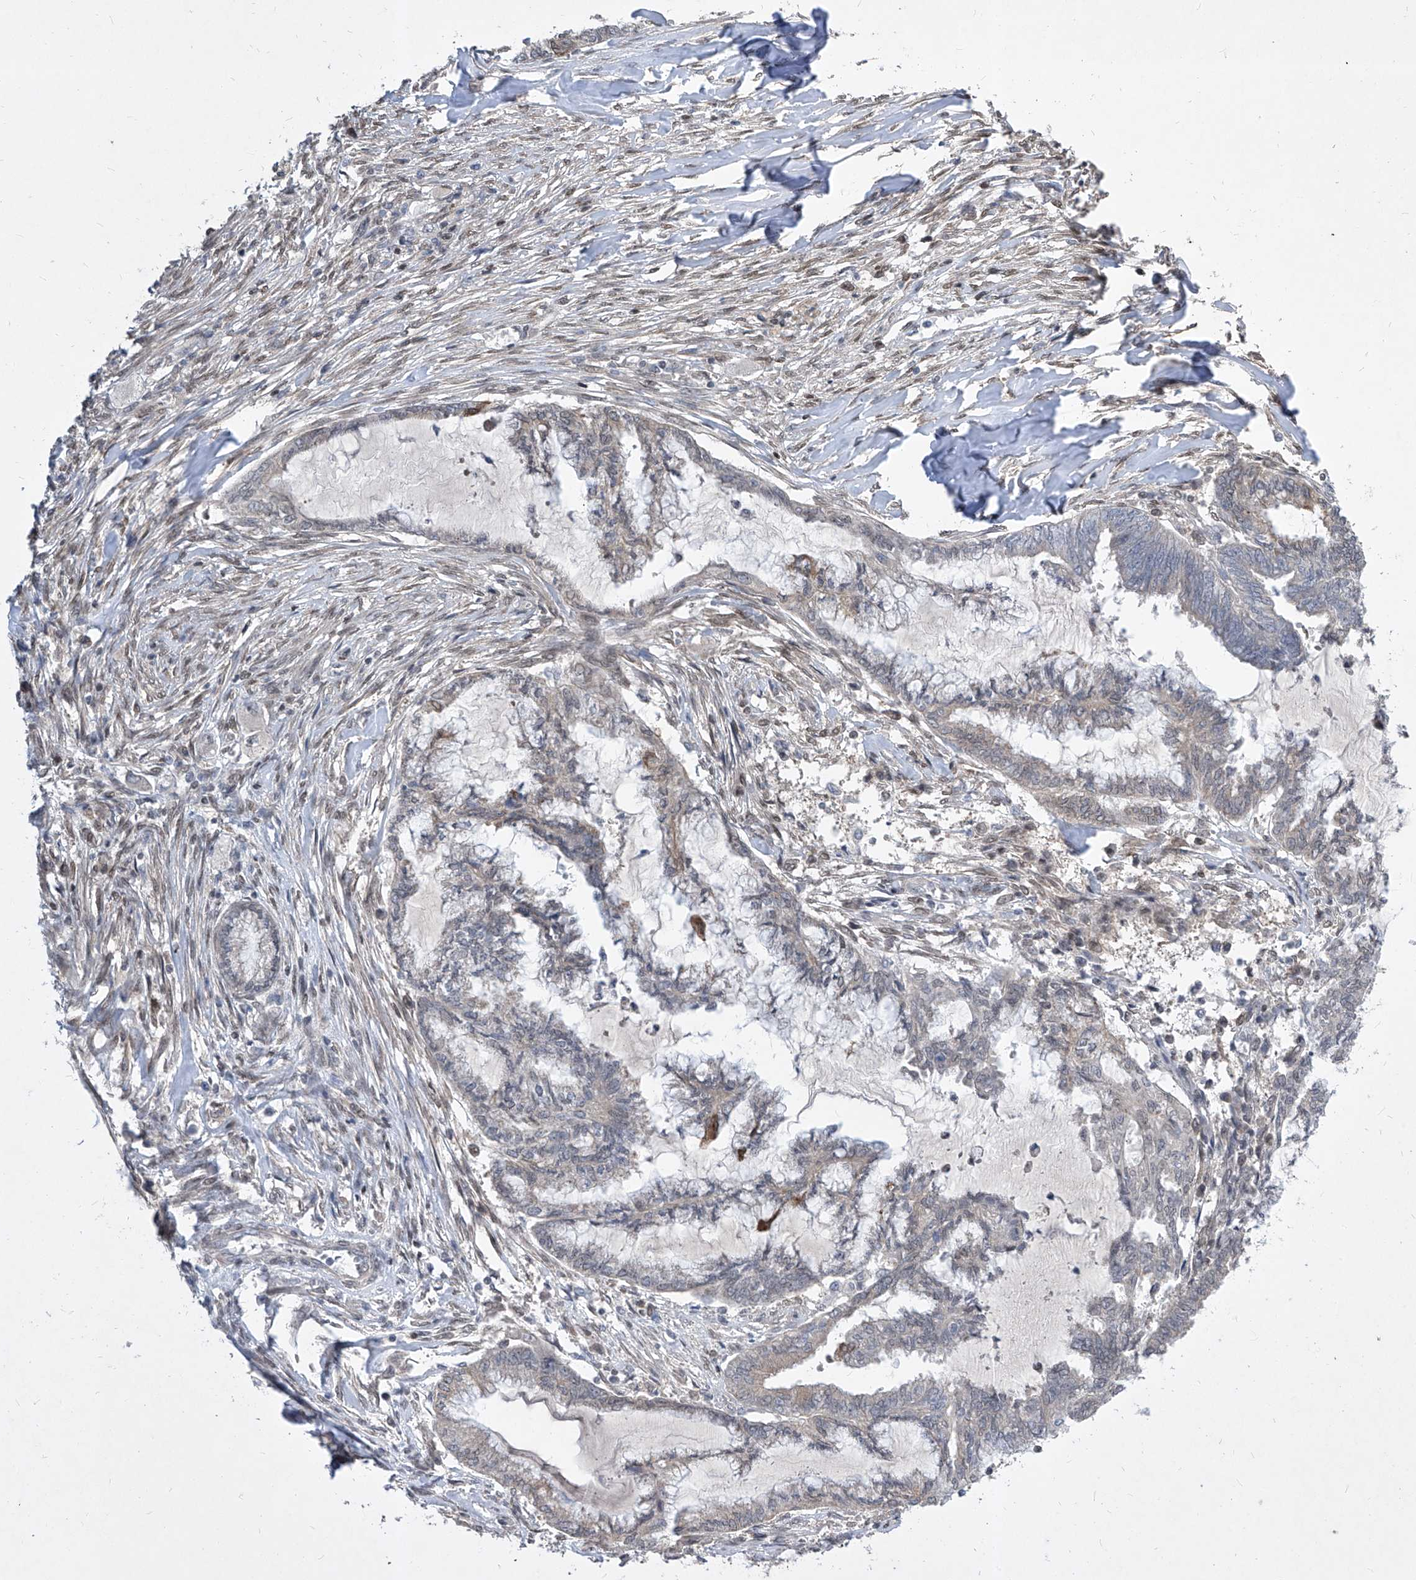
{"staining": {"intensity": "weak", "quantity": "<25%", "location": "cytoplasmic/membranous"}, "tissue": "endometrial cancer", "cell_type": "Tumor cells", "image_type": "cancer", "snomed": [{"axis": "morphology", "description": "Adenocarcinoma, NOS"}, {"axis": "topography", "description": "Endometrium"}], "caption": "High power microscopy micrograph of an immunohistochemistry (IHC) histopathology image of endometrial cancer (adenocarcinoma), revealing no significant staining in tumor cells. The staining is performed using DAB (3,3'-diaminobenzidine) brown chromogen with nuclei counter-stained in using hematoxylin.", "gene": "CETN2", "patient": {"sex": "female", "age": 86}}